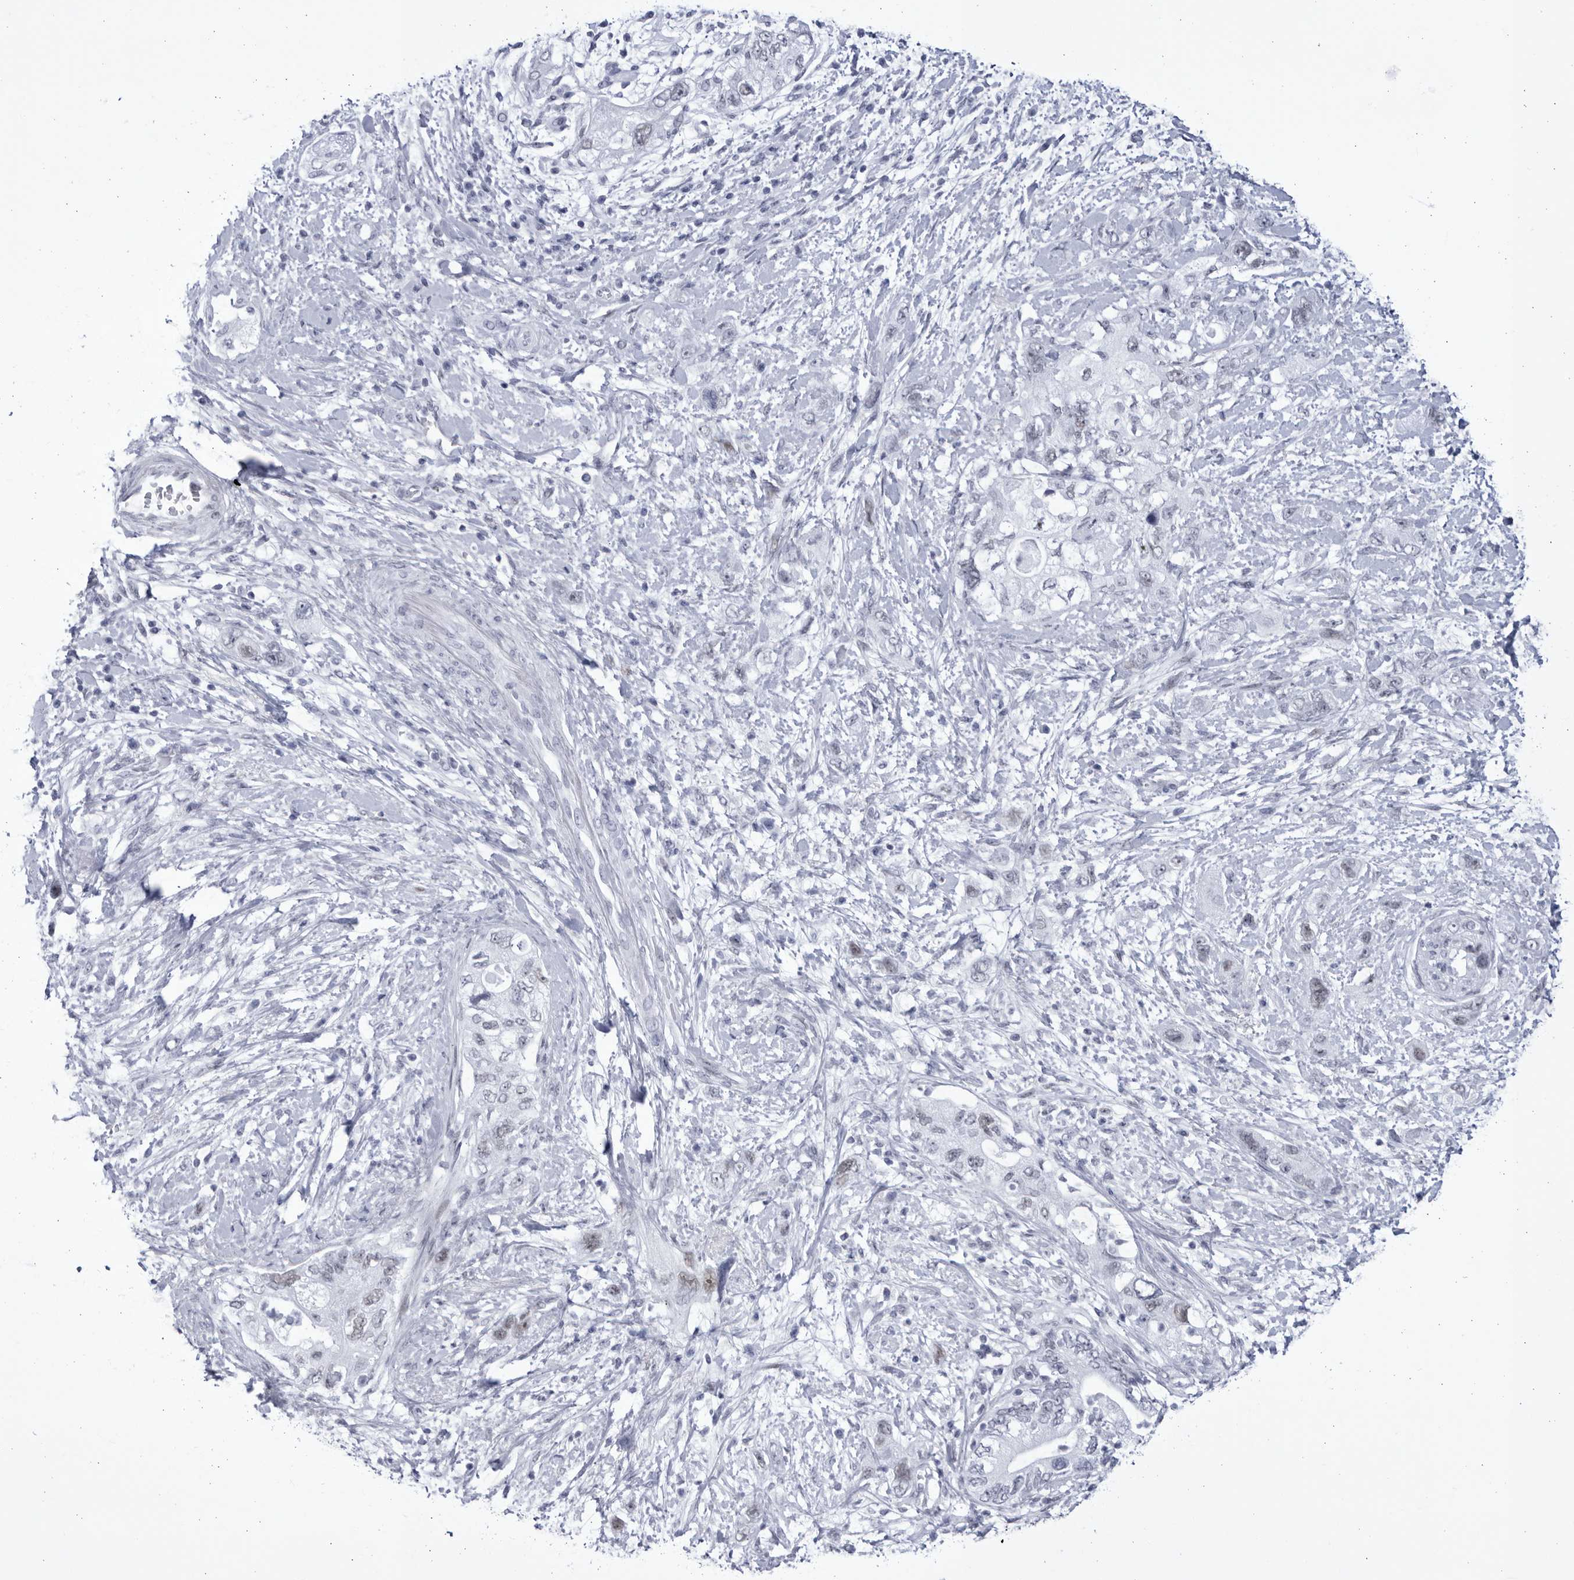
{"staining": {"intensity": "weak", "quantity": "<25%", "location": "nuclear"}, "tissue": "pancreatic cancer", "cell_type": "Tumor cells", "image_type": "cancer", "snomed": [{"axis": "morphology", "description": "Adenocarcinoma, NOS"}, {"axis": "topography", "description": "Pancreas"}], "caption": "Immunohistochemistry (IHC) of human pancreatic cancer displays no positivity in tumor cells. (Brightfield microscopy of DAB (3,3'-diaminobenzidine) IHC at high magnification).", "gene": "CCDC181", "patient": {"sex": "female", "age": 73}}